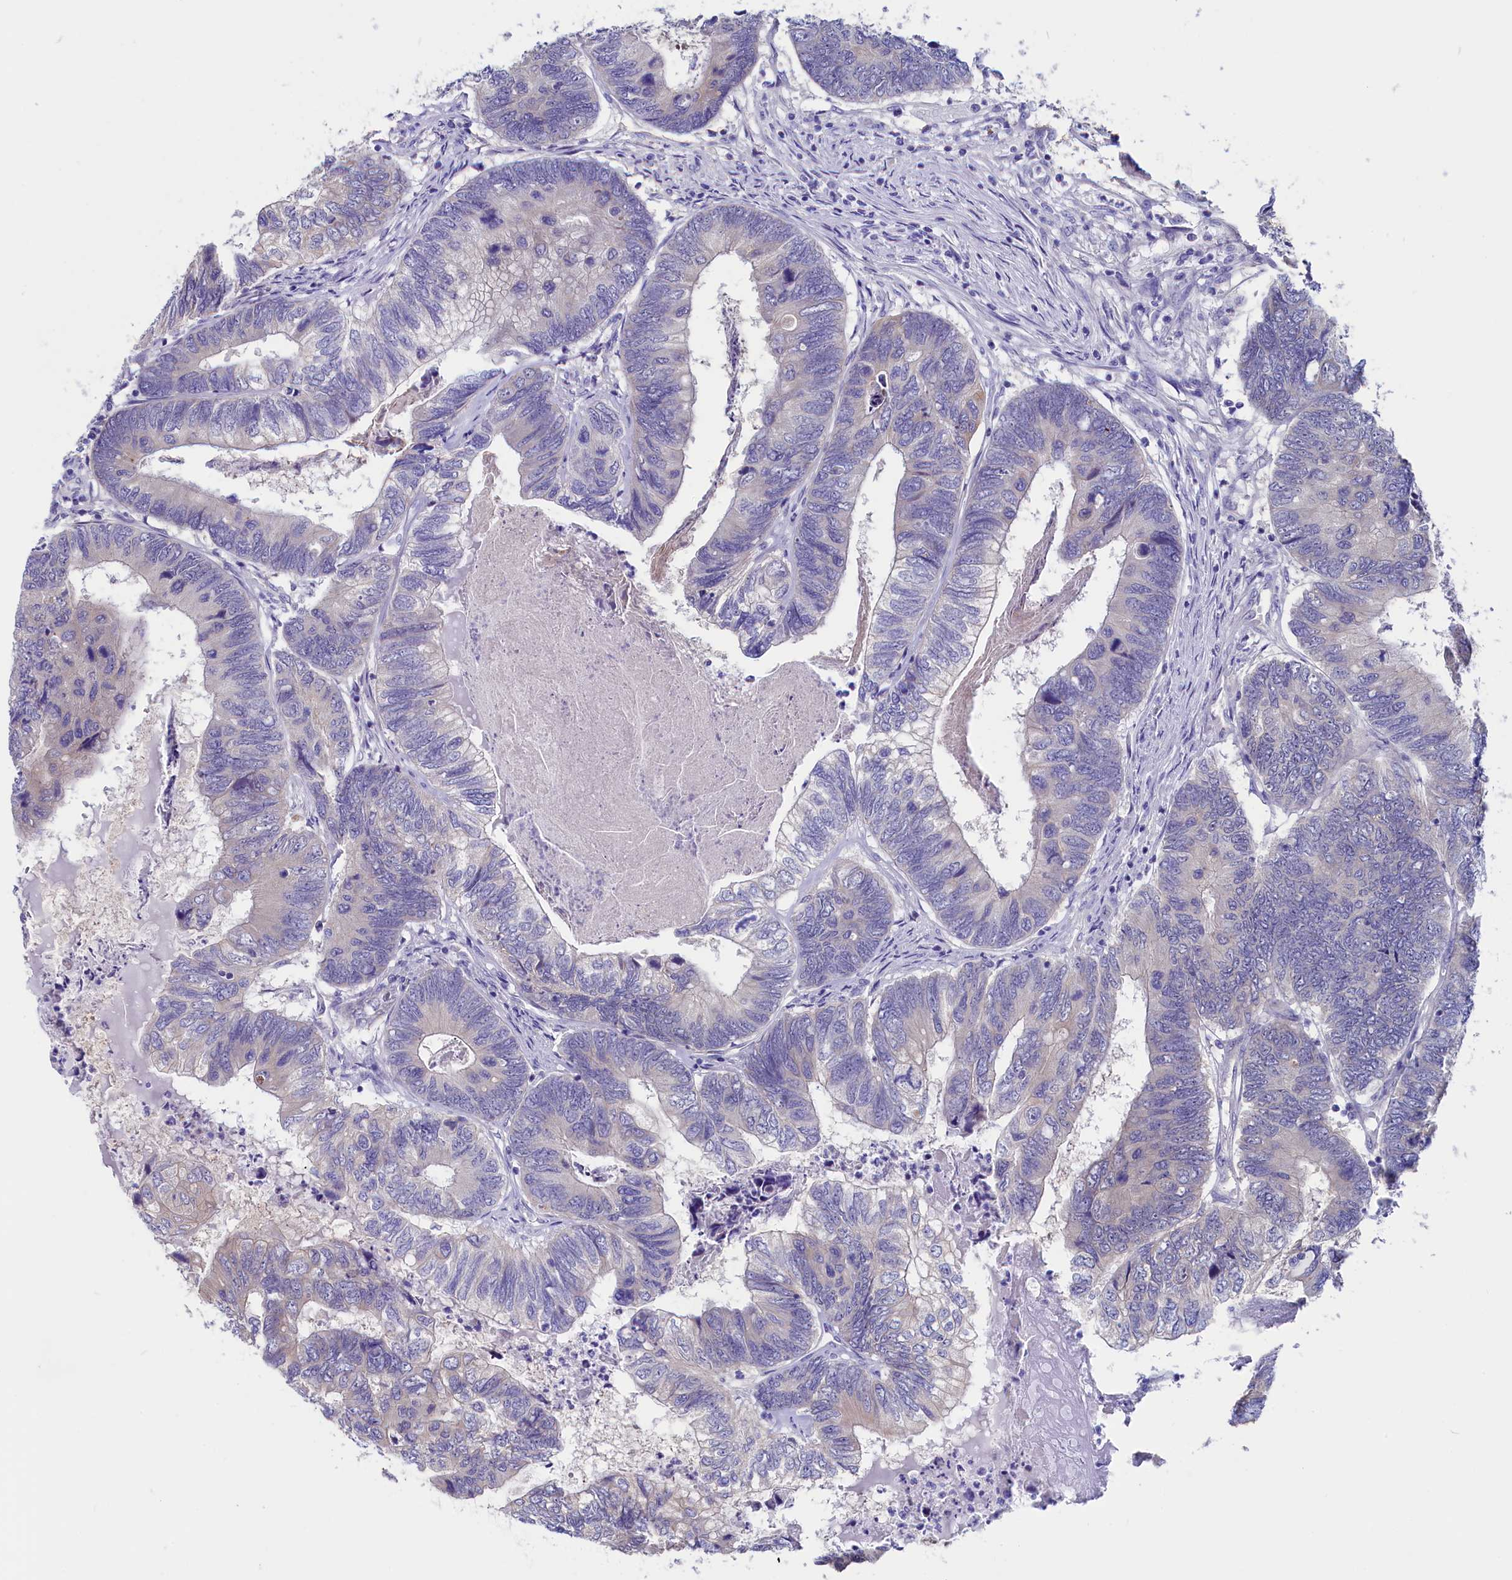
{"staining": {"intensity": "negative", "quantity": "none", "location": "none"}, "tissue": "colorectal cancer", "cell_type": "Tumor cells", "image_type": "cancer", "snomed": [{"axis": "morphology", "description": "Adenocarcinoma, NOS"}, {"axis": "topography", "description": "Colon"}], "caption": "DAB (3,3'-diaminobenzidine) immunohistochemical staining of colorectal cancer reveals no significant staining in tumor cells.", "gene": "CIAPIN1", "patient": {"sex": "female", "age": 67}}